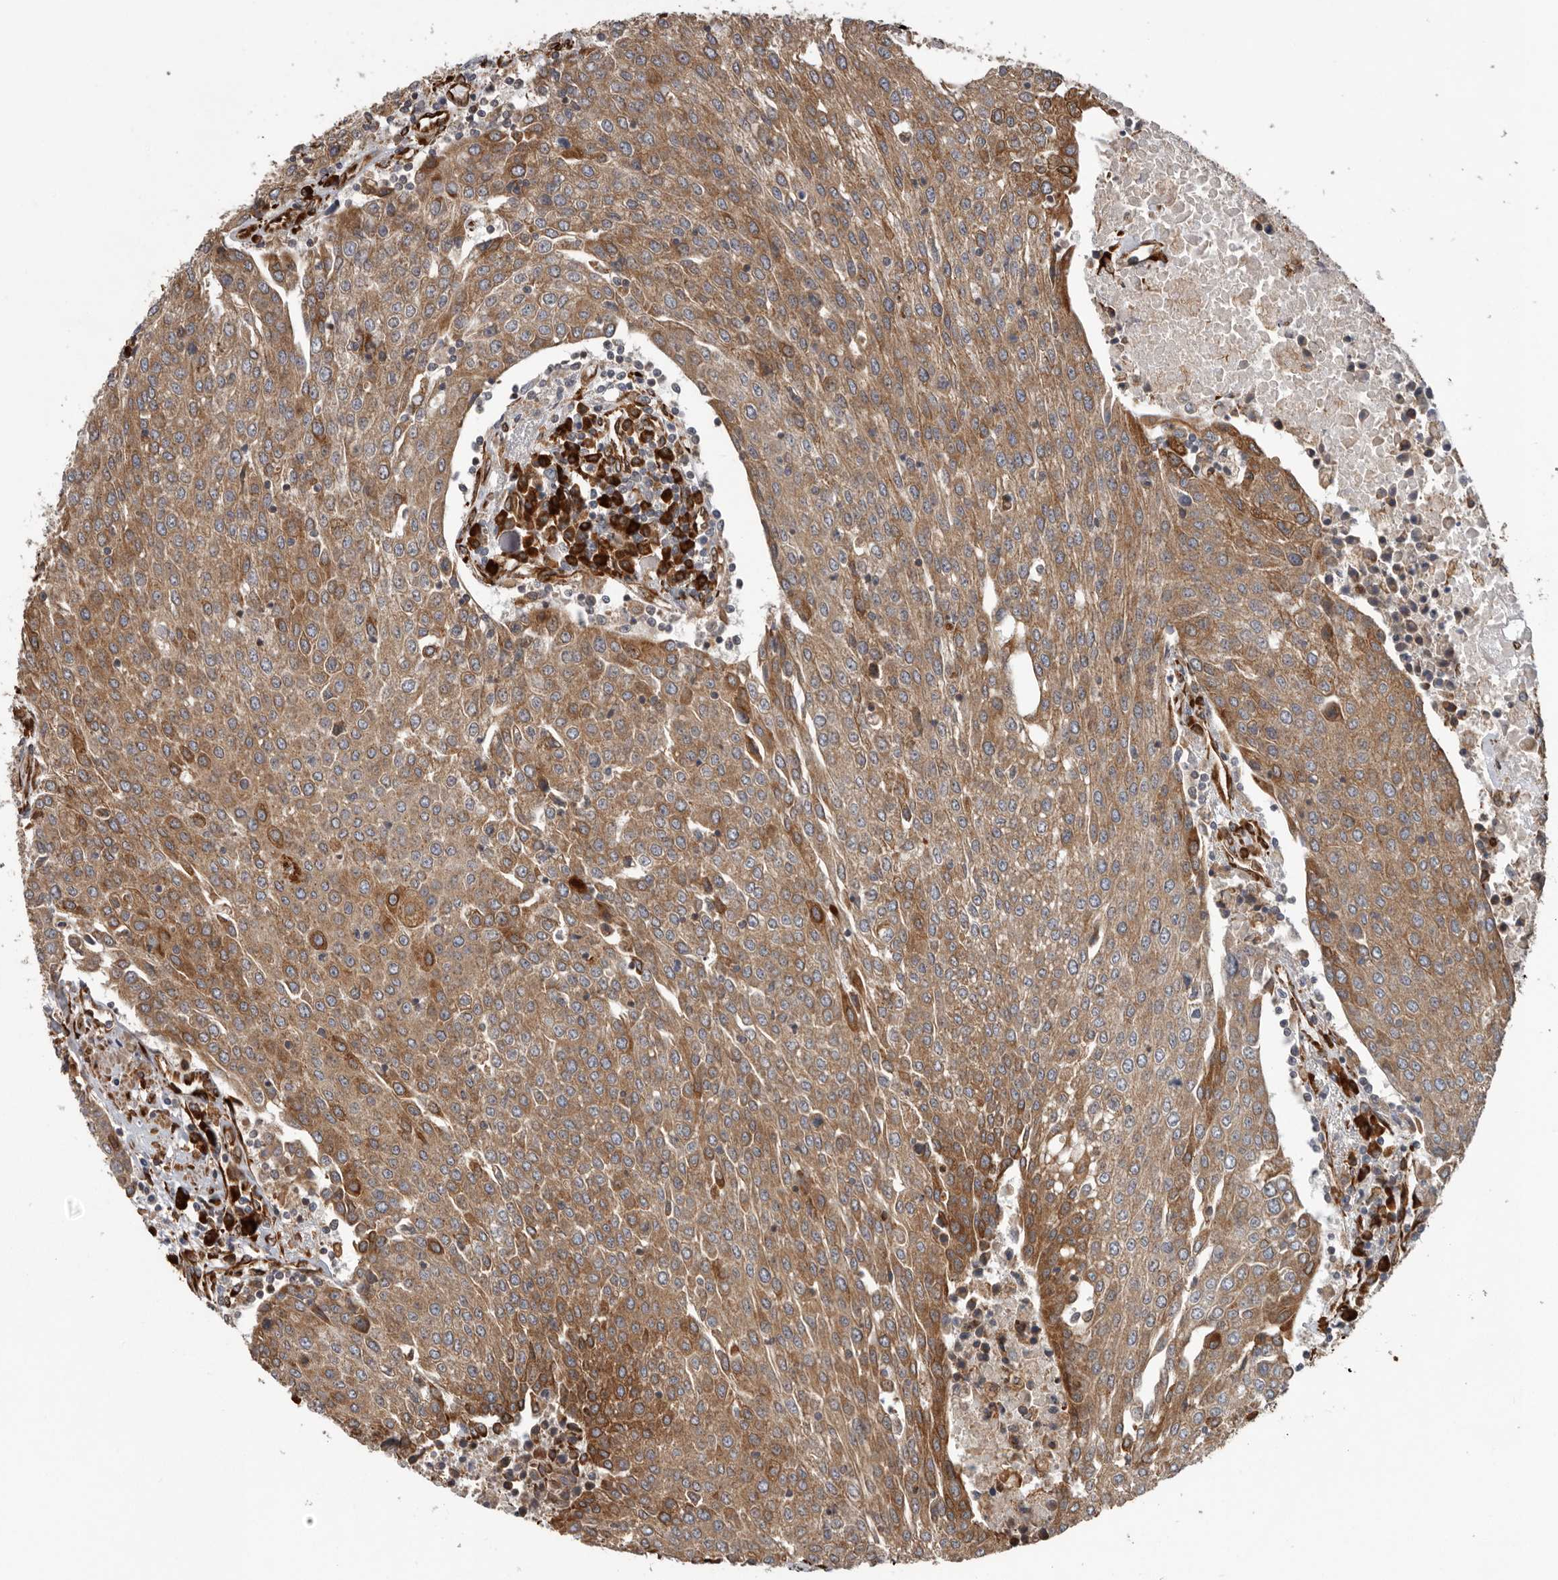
{"staining": {"intensity": "moderate", "quantity": ">75%", "location": "cytoplasmic/membranous"}, "tissue": "urothelial cancer", "cell_type": "Tumor cells", "image_type": "cancer", "snomed": [{"axis": "morphology", "description": "Urothelial carcinoma, High grade"}, {"axis": "topography", "description": "Urinary bladder"}], "caption": "A micrograph of human high-grade urothelial carcinoma stained for a protein demonstrates moderate cytoplasmic/membranous brown staining in tumor cells.", "gene": "CEP350", "patient": {"sex": "female", "age": 85}}